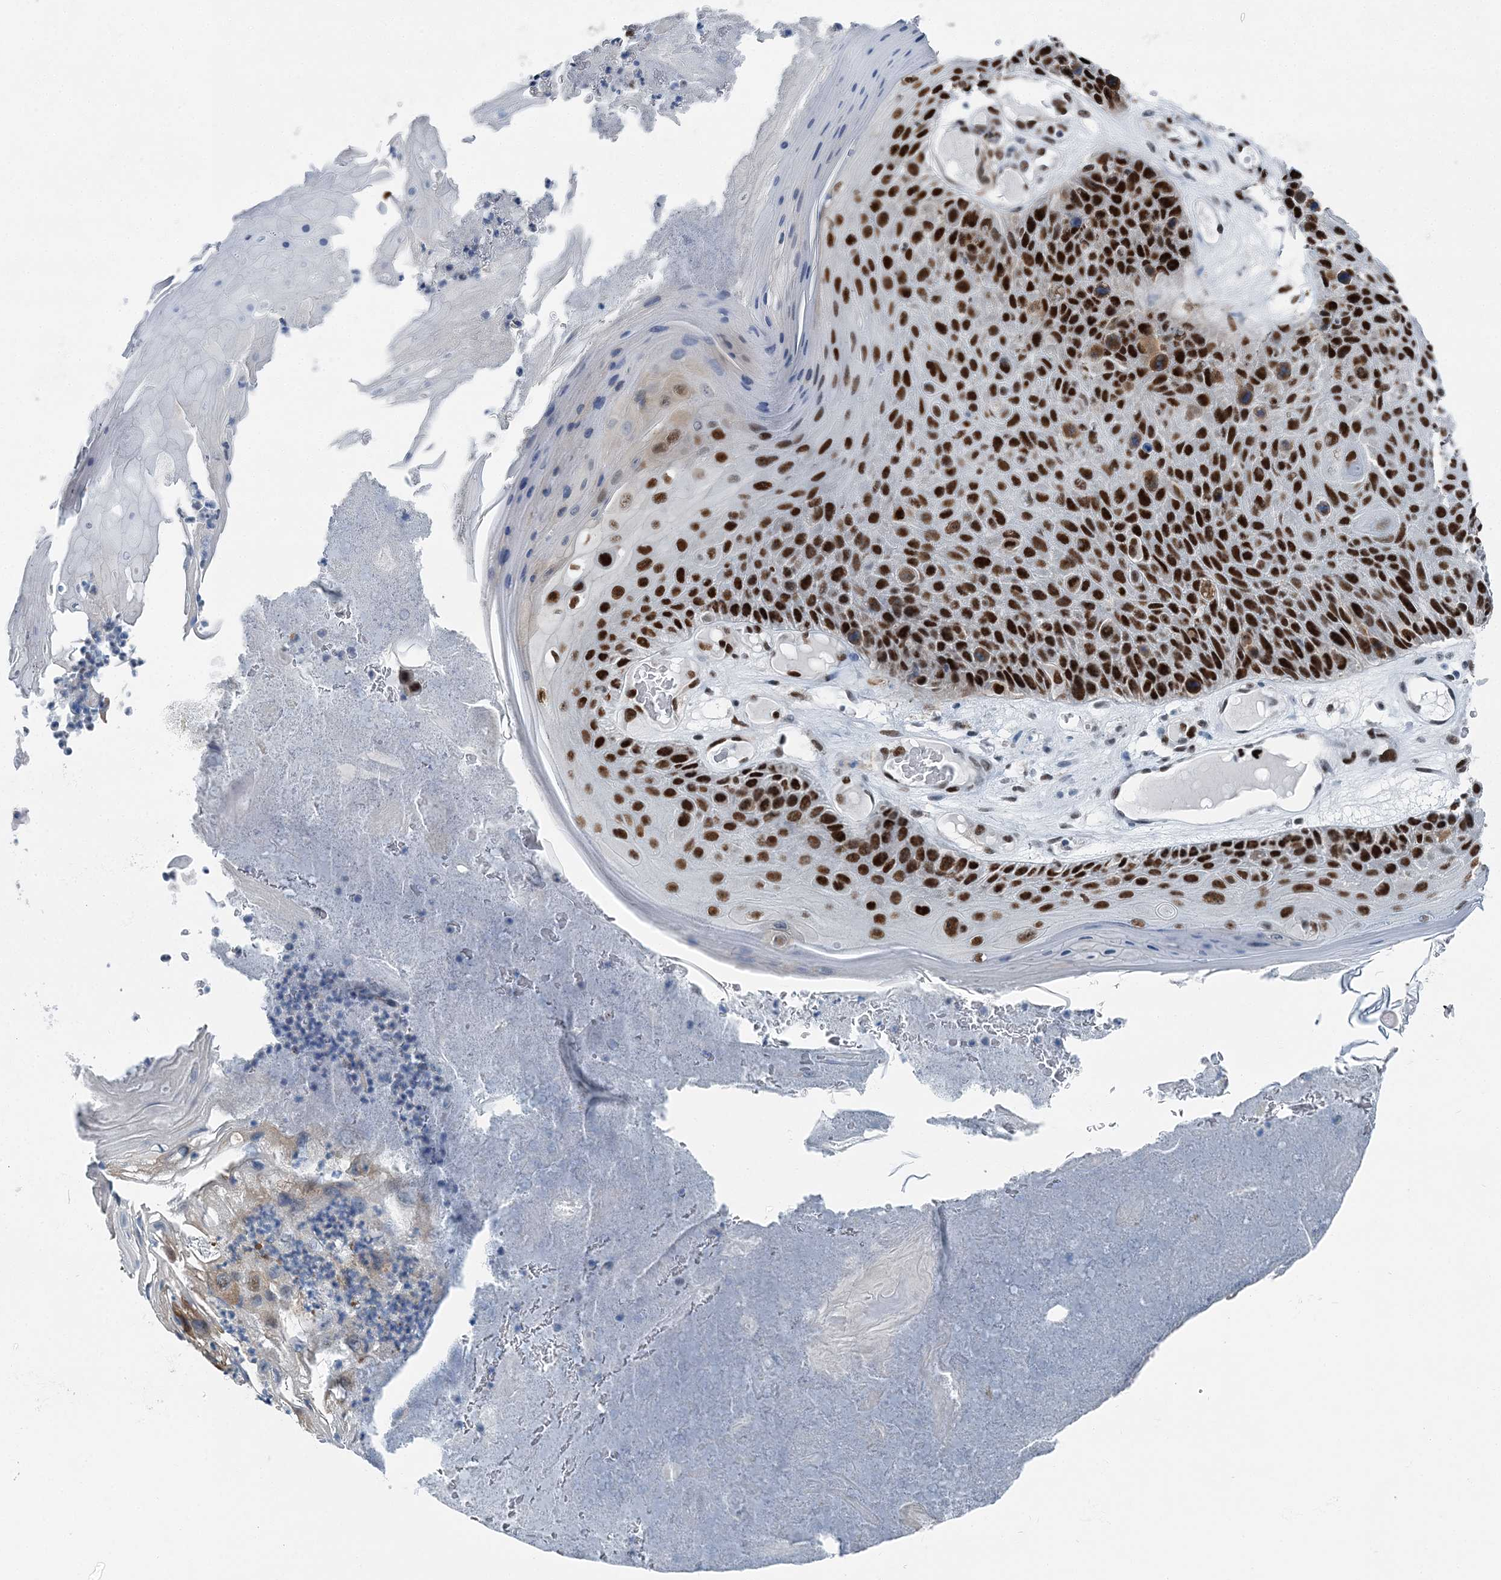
{"staining": {"intensity": "strong", "quantity": ">75%", "location": "nuclear"}, "tissue": "skin cancer", "cell_type": "Tumor cells", "image_type": "cancer", "snomed": [{"axis": "morphology", "description": "Squamous cell carcinoma, NOS"}, {"axis": "topography", "description": "Skin"}], "caption": "Human squamous cell carcinoma (skin) stained with a protein marker demonstrates strong staining in tumor cells.", "gene": "HAT1", "patient": {"sex": "female", "age": 88}}